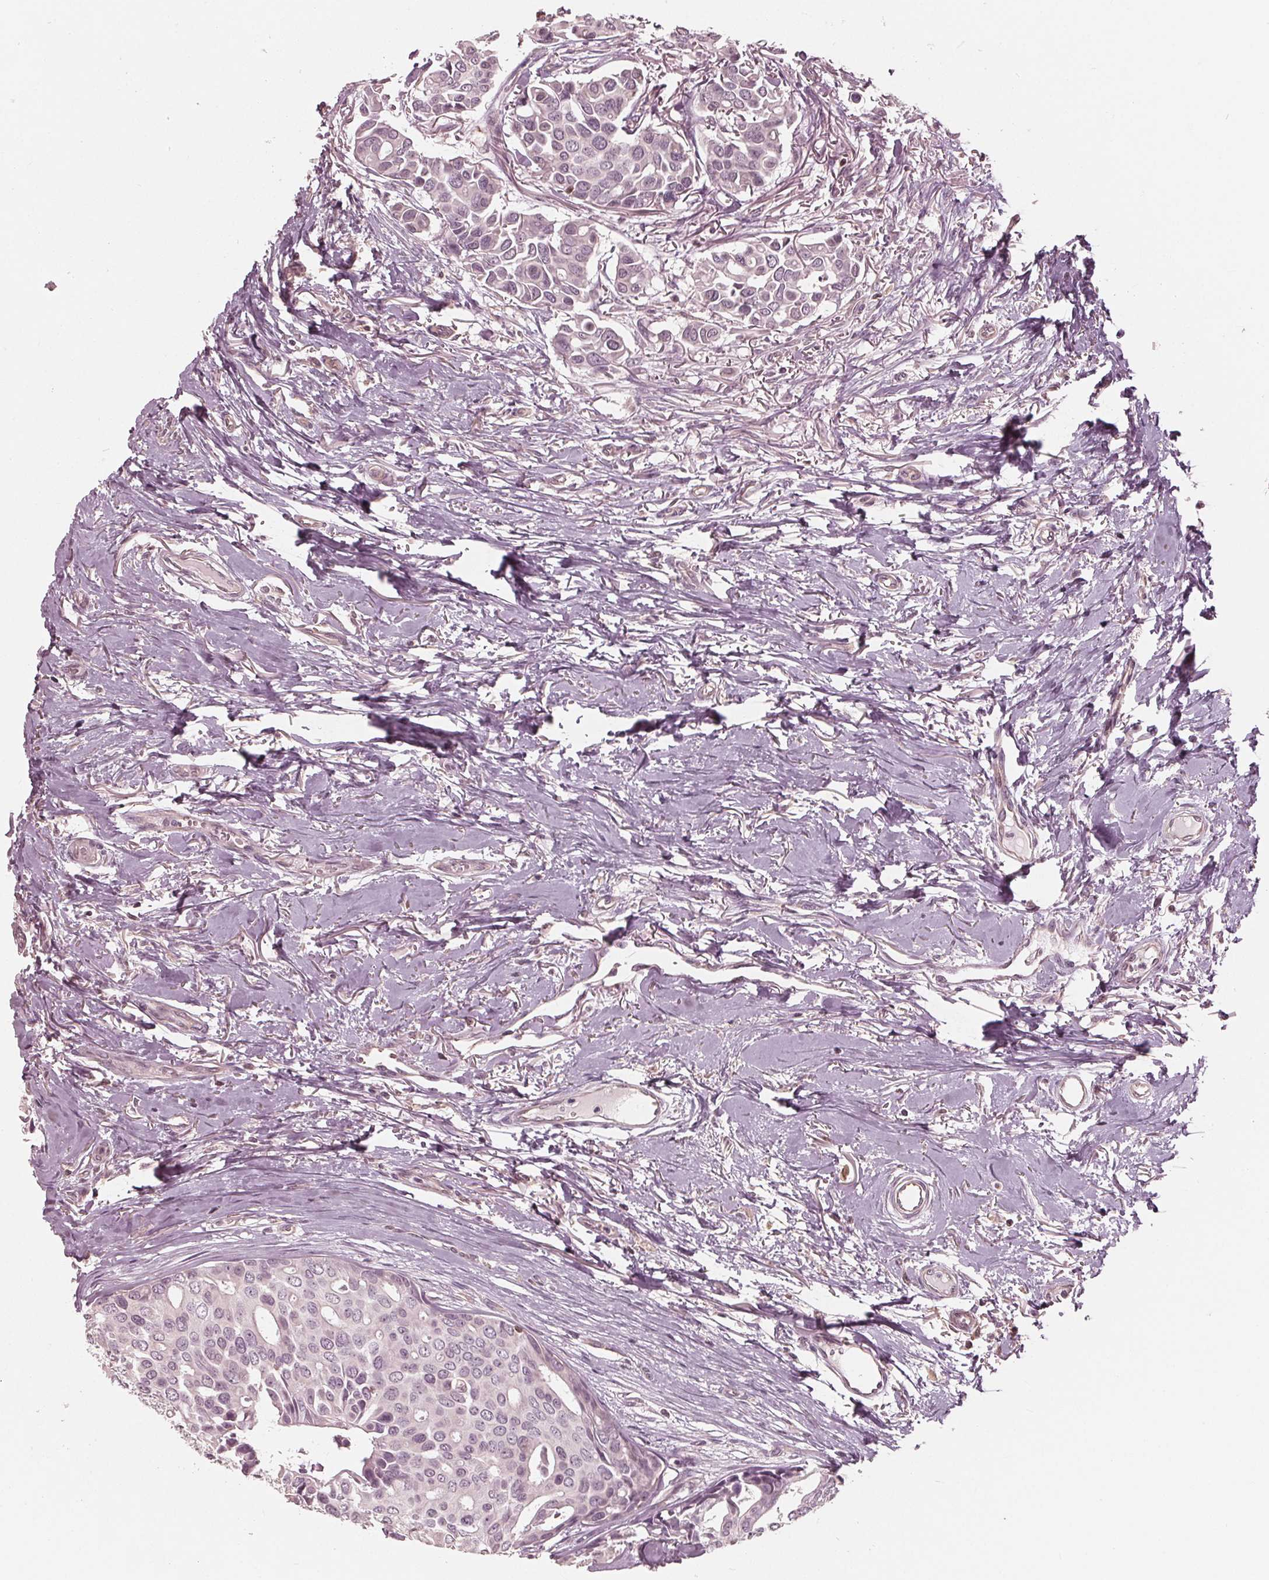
{"staining": {"intensity": "negative", "quantity": "none", "location": "none"}, "tissue": "breast cancer", "cell_type": "Tumor cells", "image_type": "cancer", "snomed": [{"axis": "morphology", "description": "Duct carcinoma"}, {"axis": "topography", "description": "Breast"}], "caption": "A histopathology image of human breast infiltrating ductal carcinoma is negative for staining in tumor cells. The staining was performed using DAB (3,3'-diaminobenzidine) to visualize the protein expression in brown, while the nuclei were stained in blue with hematoxylin (Magnification: 20x).", "gene": "ING3", "patient": {"sex": "female", "age": 54}}